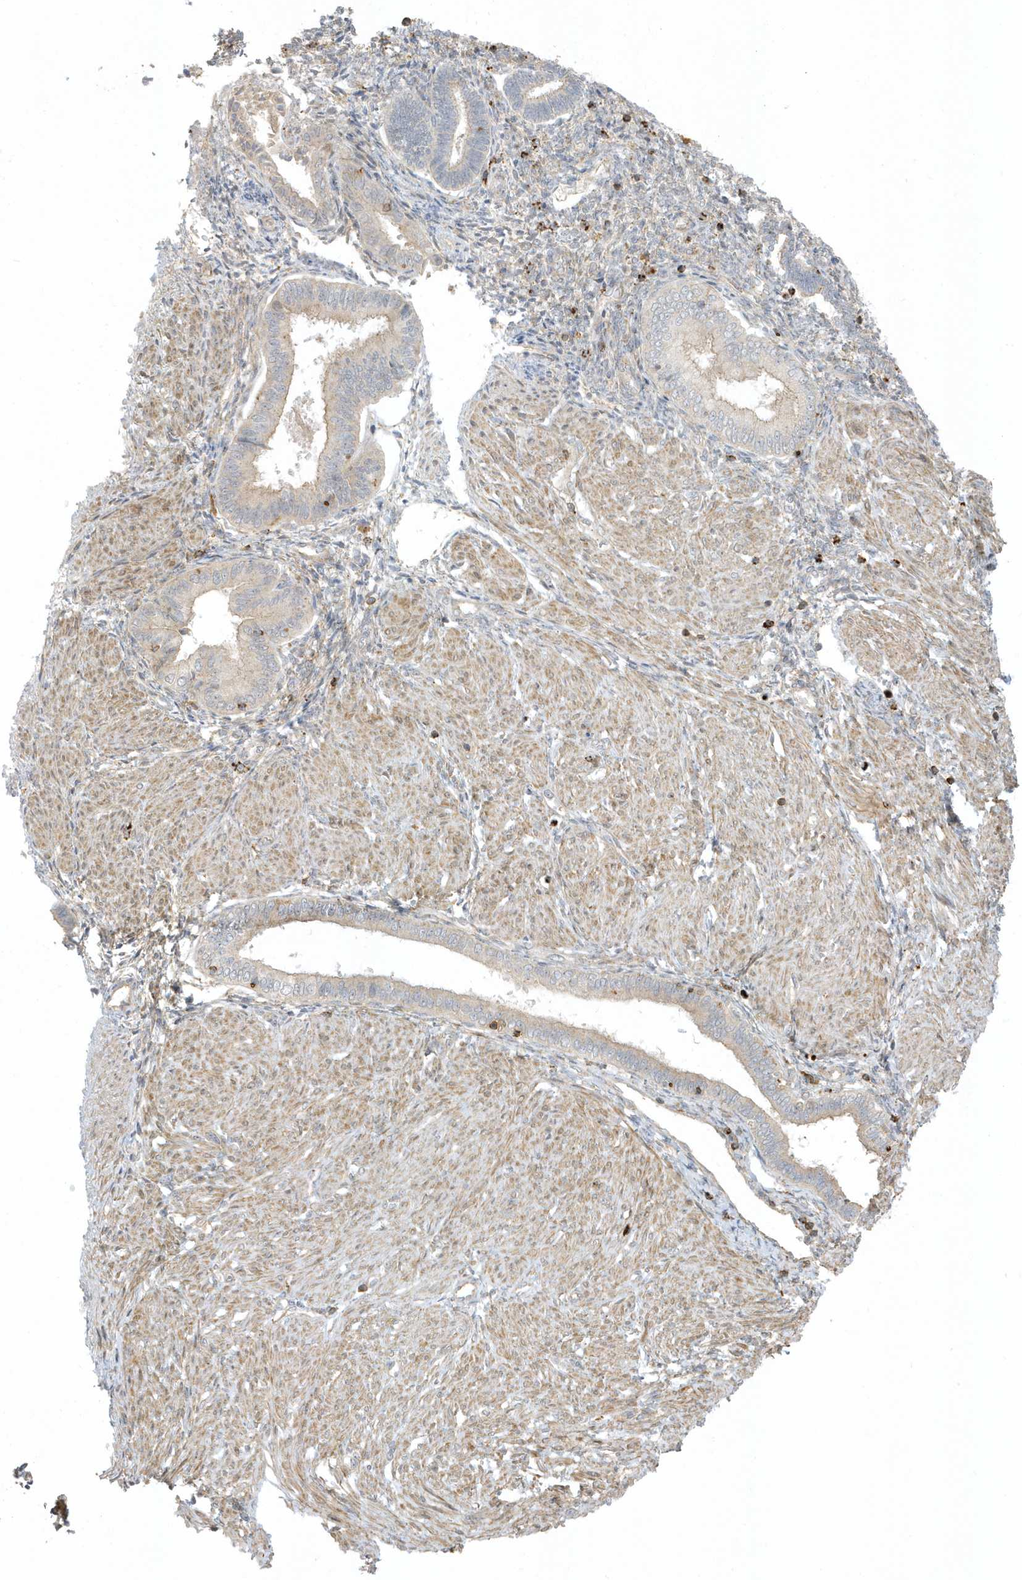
{"staining": {"intensity": "negative", "quantity": "none", "location": "none"}, "tissue": "endometrium", "cell_type": "Cells in endometrial stroma", "image_type": "normal", "snomed": [{"axis": "morphology", "description": "Normal tissue, NOS"}, {"axis": "topography", "description": "Endometrium"}], "caption": "Cells in endometrial stroma are negative for protein expression in benign human endometrium. (DAB IHC visualized using brightfield microscopy, high magnification).", "gene": "ZBTB8A", "patient": {"sex": "female", "age": 53}}